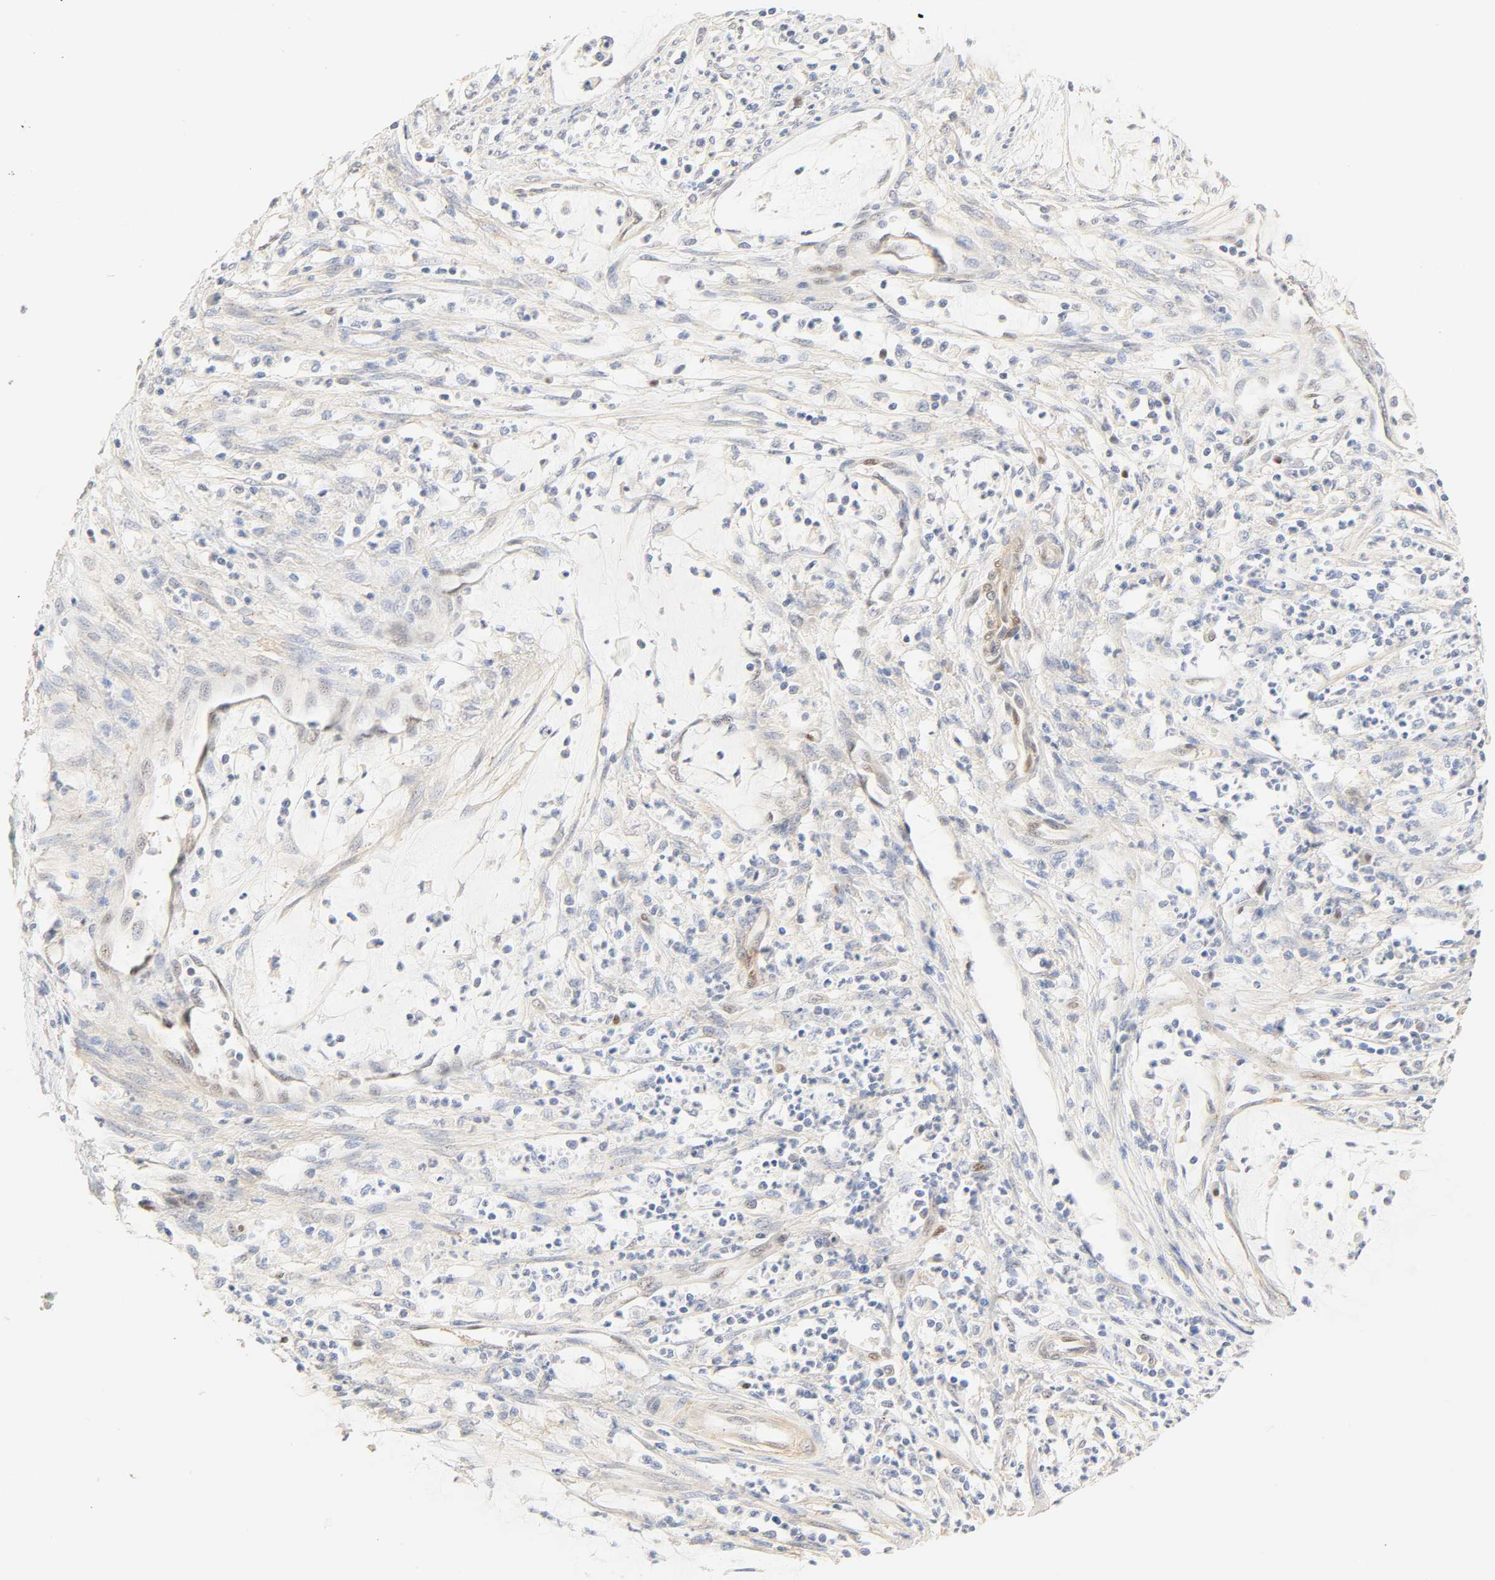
{"staining": {"intensity": "negative", "quantity": "none", "location": "none"}, "tissue": "cervical cancer", "cell_type": "Tumor cells", "image_type": "cancer", "snomed": [{"axis": "morphology", "description": "Adenocarcinoma, NOS"}, {"axis": "topography", "description": "Cervix"}], "caption": "There is no significant positivity in tumor cells of cervical cancer.", "gene": "BORCS8-MEF2B", "patient": {"sex": "female", "age": 36}}